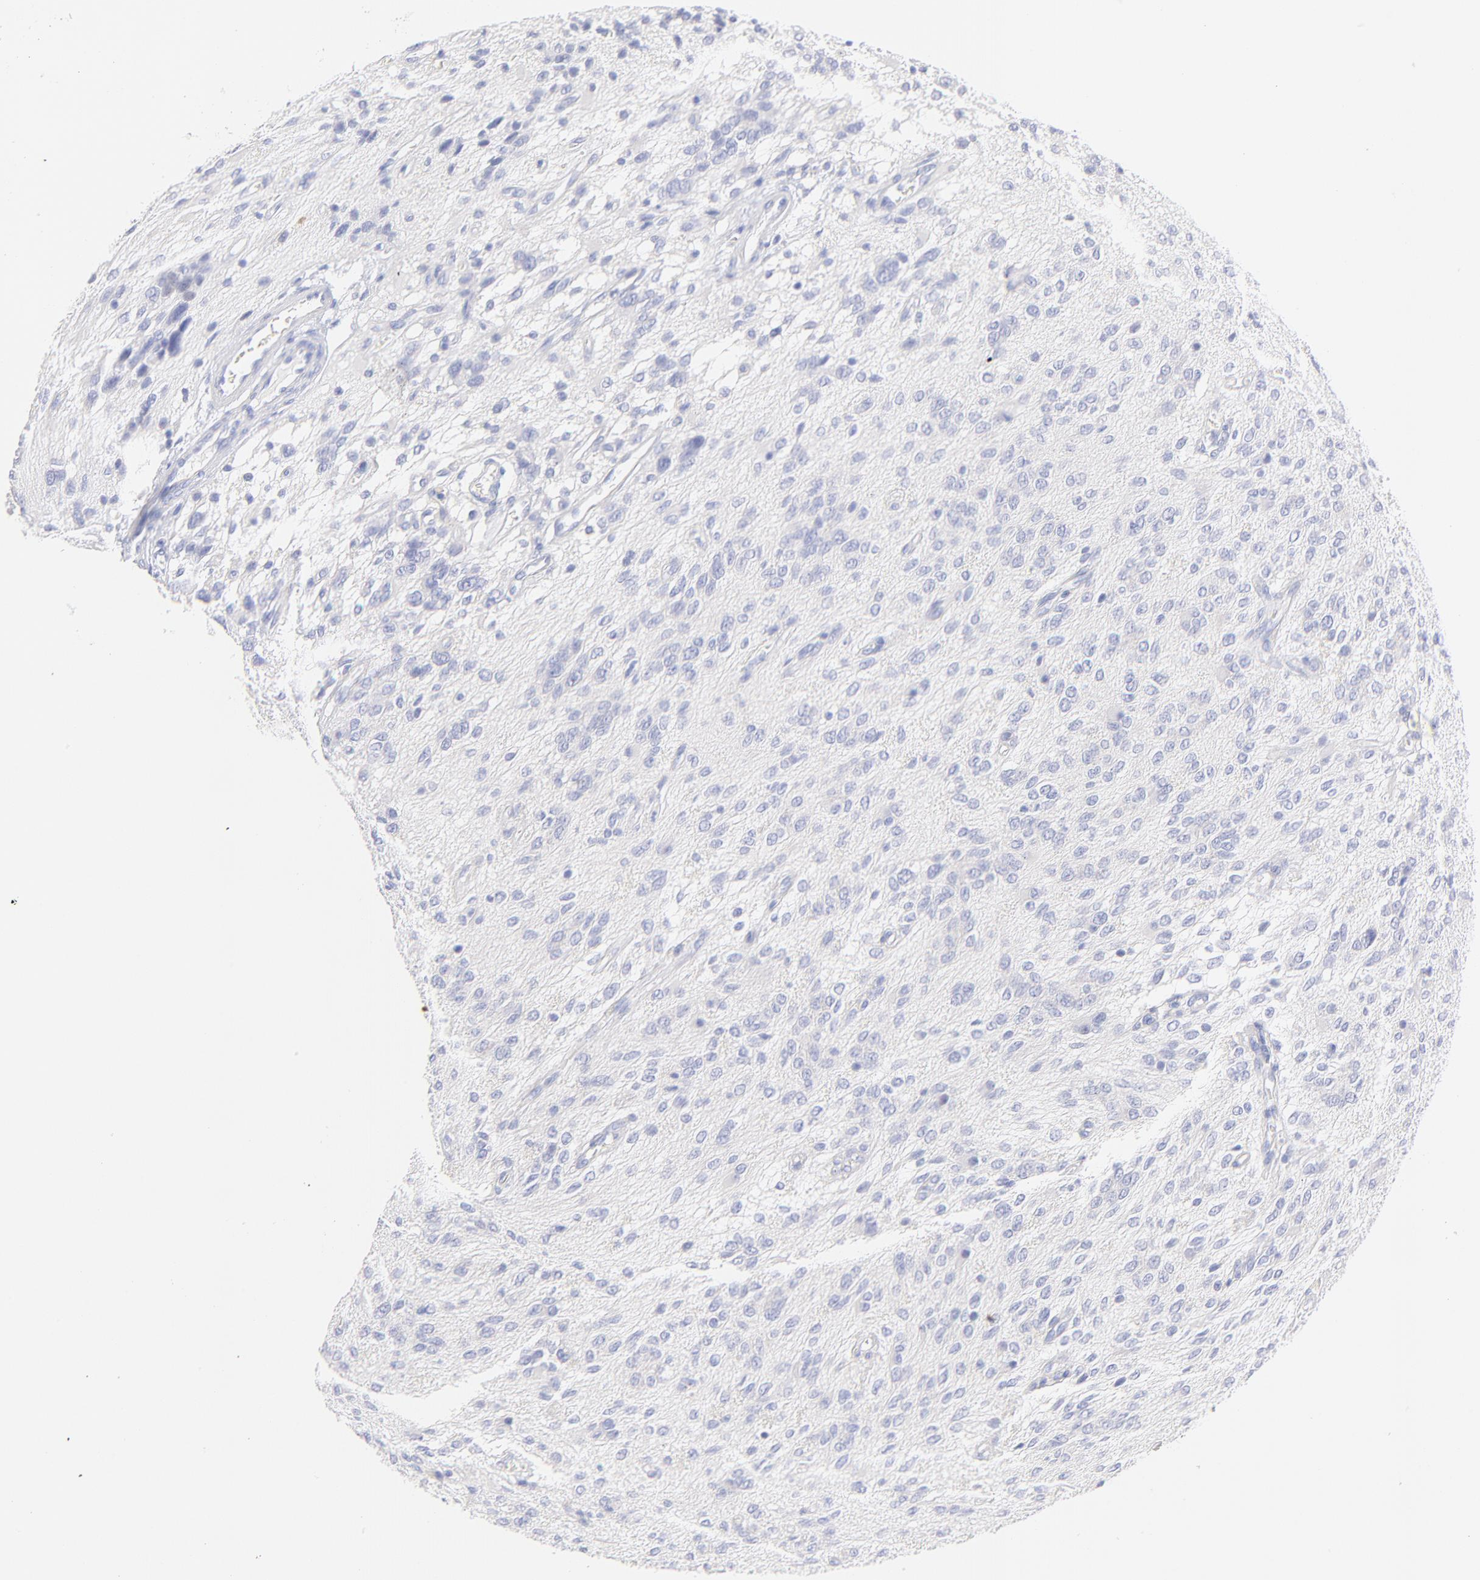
{"staining": {"intensity": "negative", "quantity": "none", "location": "none"}, "tissue": "glioma", "cell_type": "Tumor cells", "image_type": "cancer", "snomed": [{"axis": "morphology", "description": "Glioma, malignant, Low grade"}, {"axis": "topography", "description": "Brain"}], "caption": "This is a histopathology image of immunohistochemistry staining of malignant low-grade glioma, which shows no expression in tumor cells.", "gene": "EBP", "patient": {"sex": "female", "age": 15}}